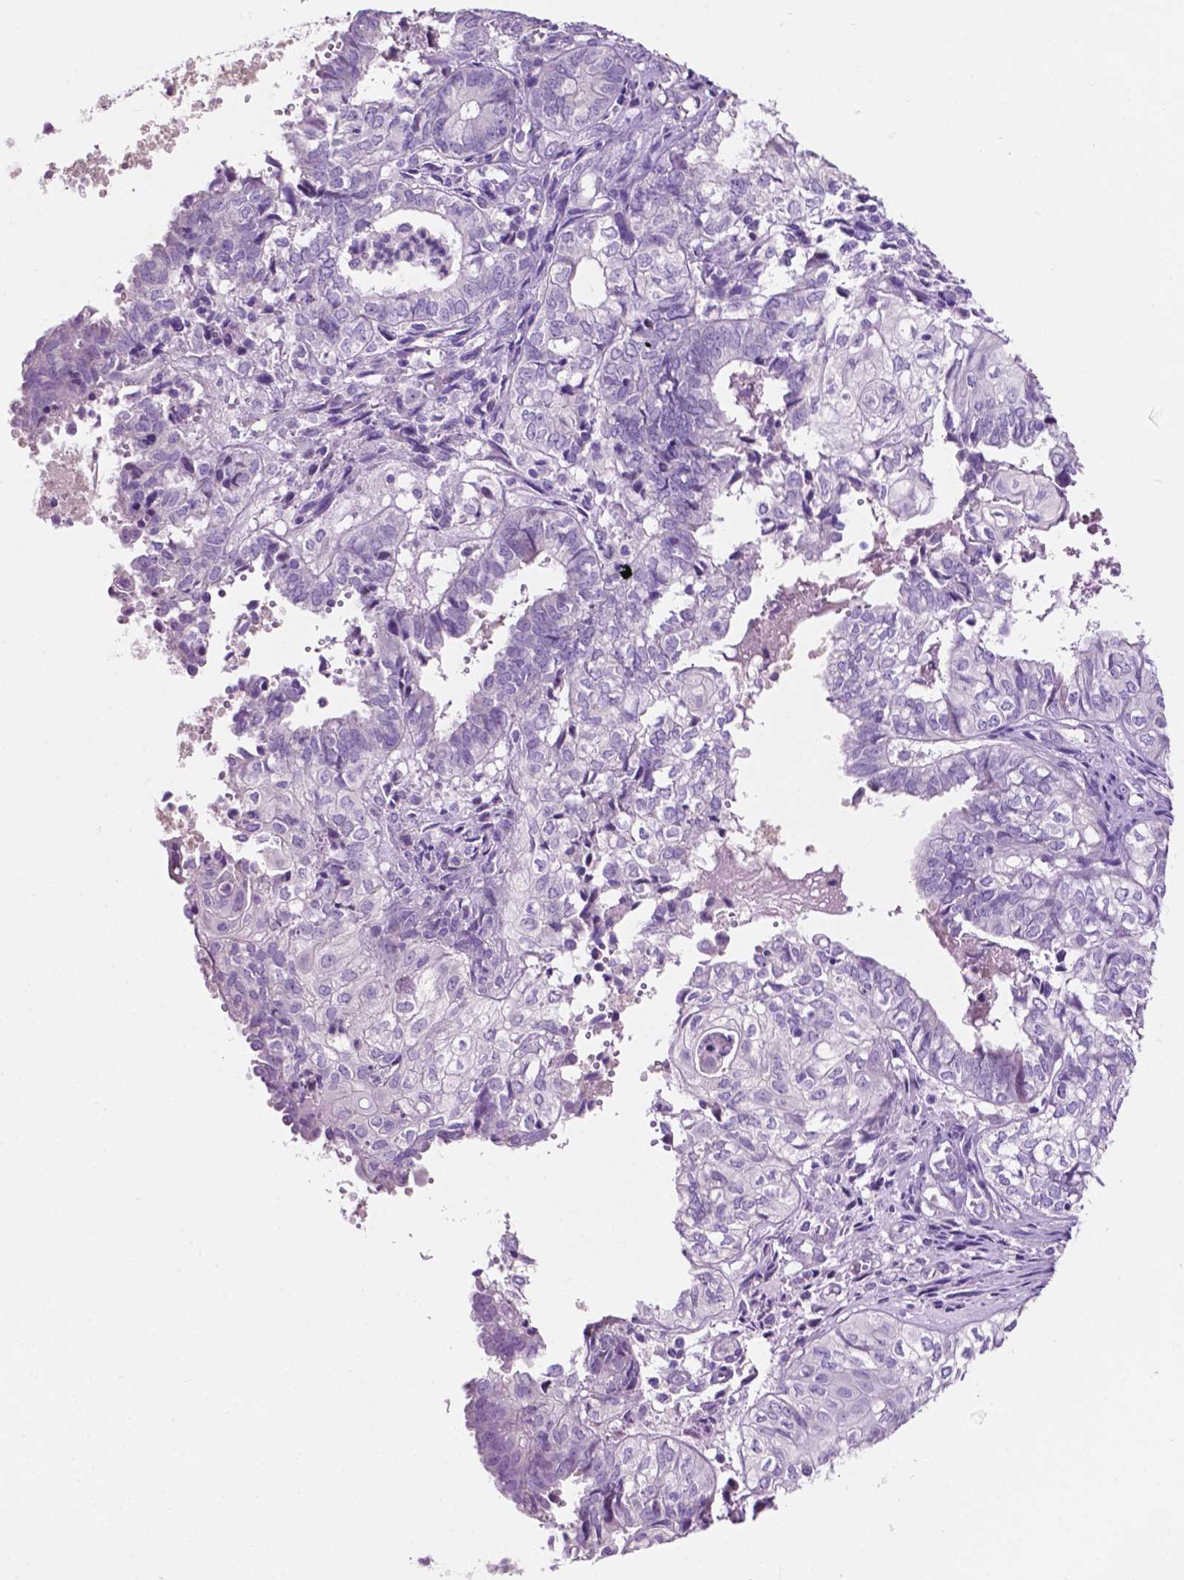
{"staining": {"intensity": "negative", "quantity": "none", "location": "none"}, "tissue": "ovarian cancer", "cell_type": "Tumor cells", "image_type": "cancer", "snomed": [{"axis": "morphology", "description": "Carcinoma, endometroid"}, {"axis": "topography", "description": "Ovary"}], "caption": "Protein analysis of ovarian endometroid carcinoma reveals no significant staining in tumor cells.", "gene": "CLDN17", "patient": {"sex": "female", "age": 64}}